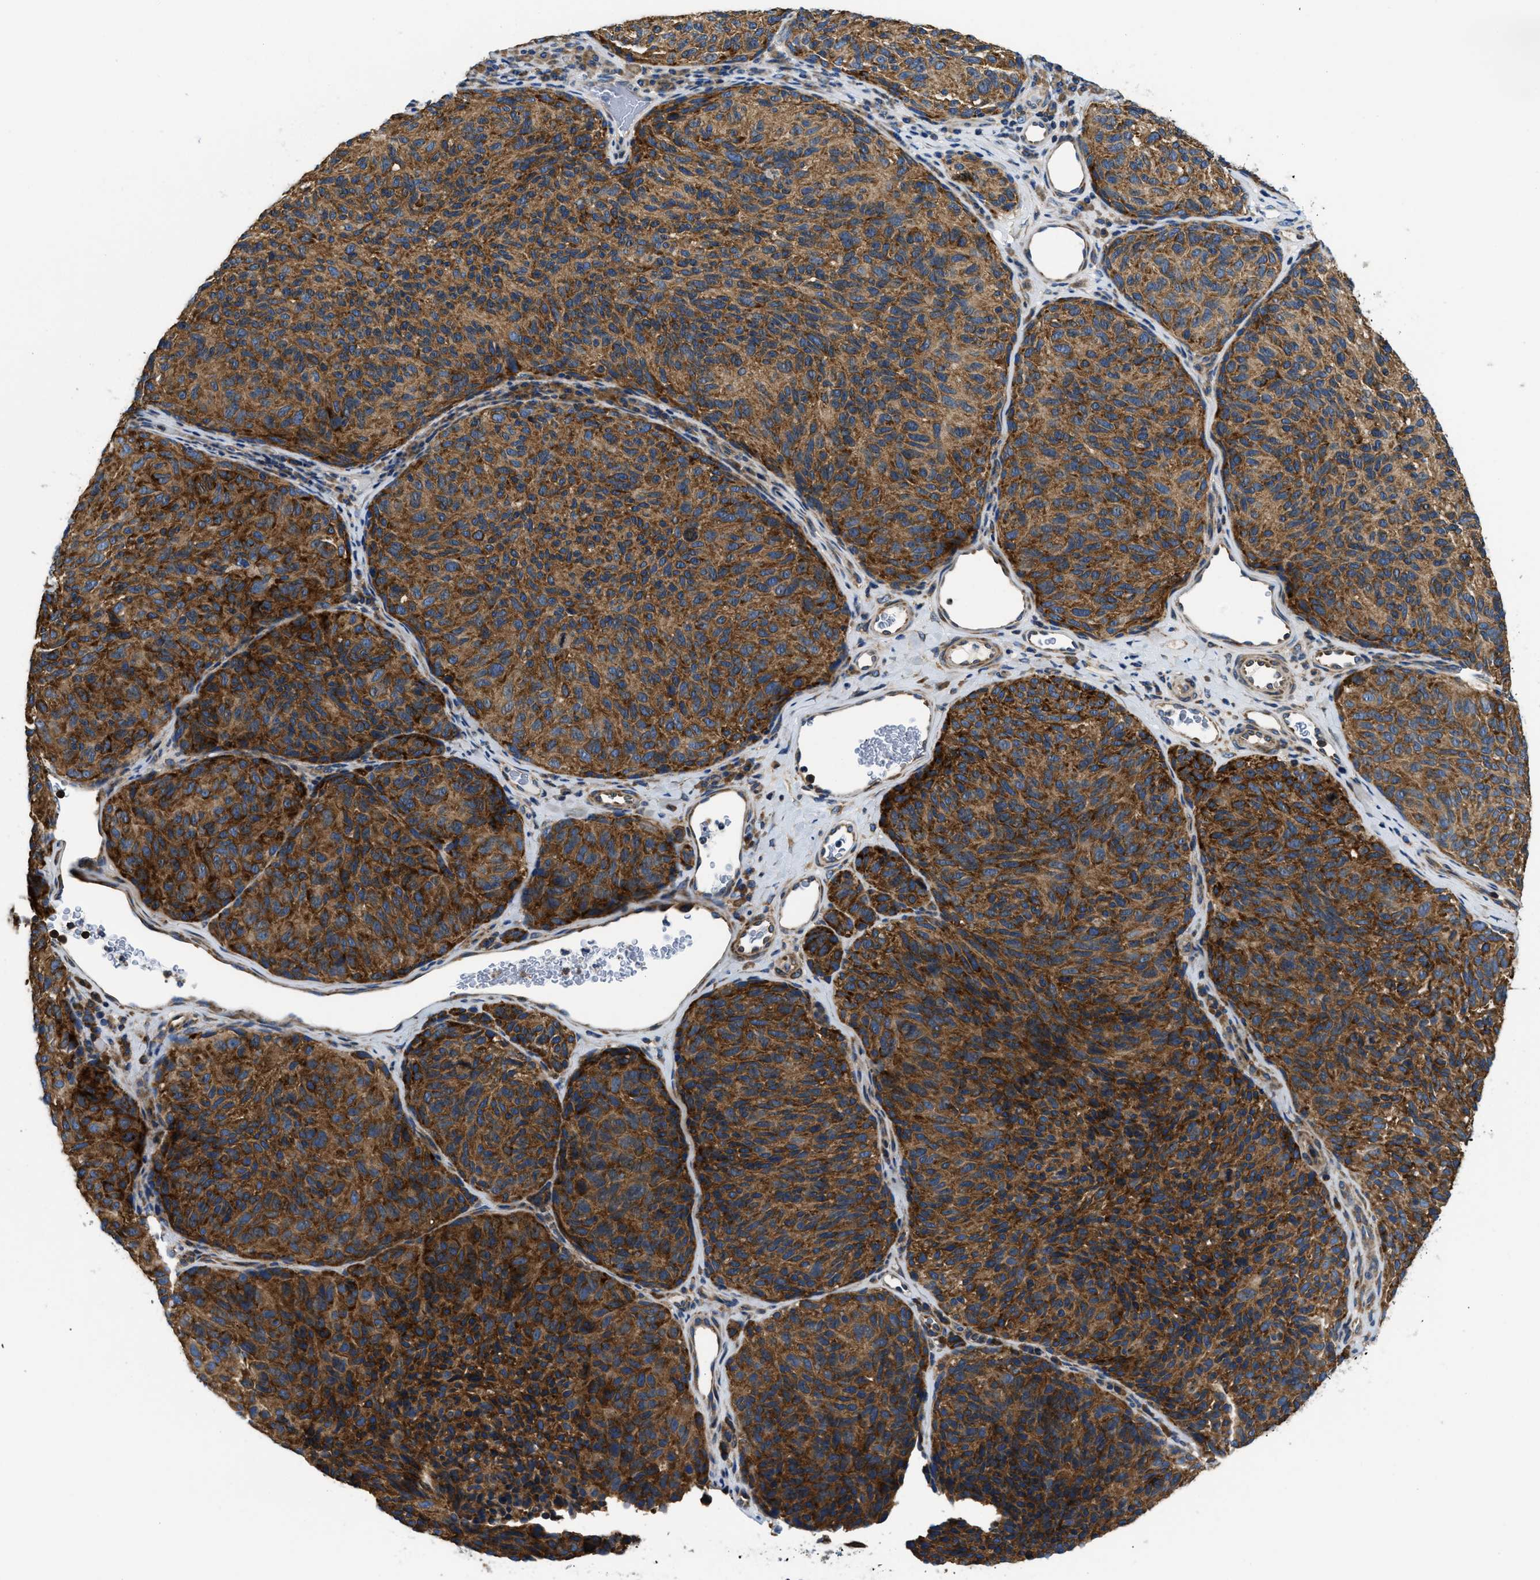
{"staining": {"intensity": "strong", "quantity": ">75%", "location": "cytoplasmic/membranous"}, "tissue": "melanoma", "cell_type": "Tumor cells", "image_type": "cancer", "snomed": [{"axis": "morphology", "description": "Malignant melanoma, NOS"}, {"axis": "topography", "description": "Skin"}], "caption": "Immunohistochemical staining of human malignant melanoma exhibits high levels of strong cytoplasmic/membranous protein positivity in approximately >75% of tumor cells. (DAB (3,3'-diaminobenzidine) IHC with brightfield microscopy, high magnification).", "gene": "ABCF1", "patient": {"sex": "female", "age": 73}}